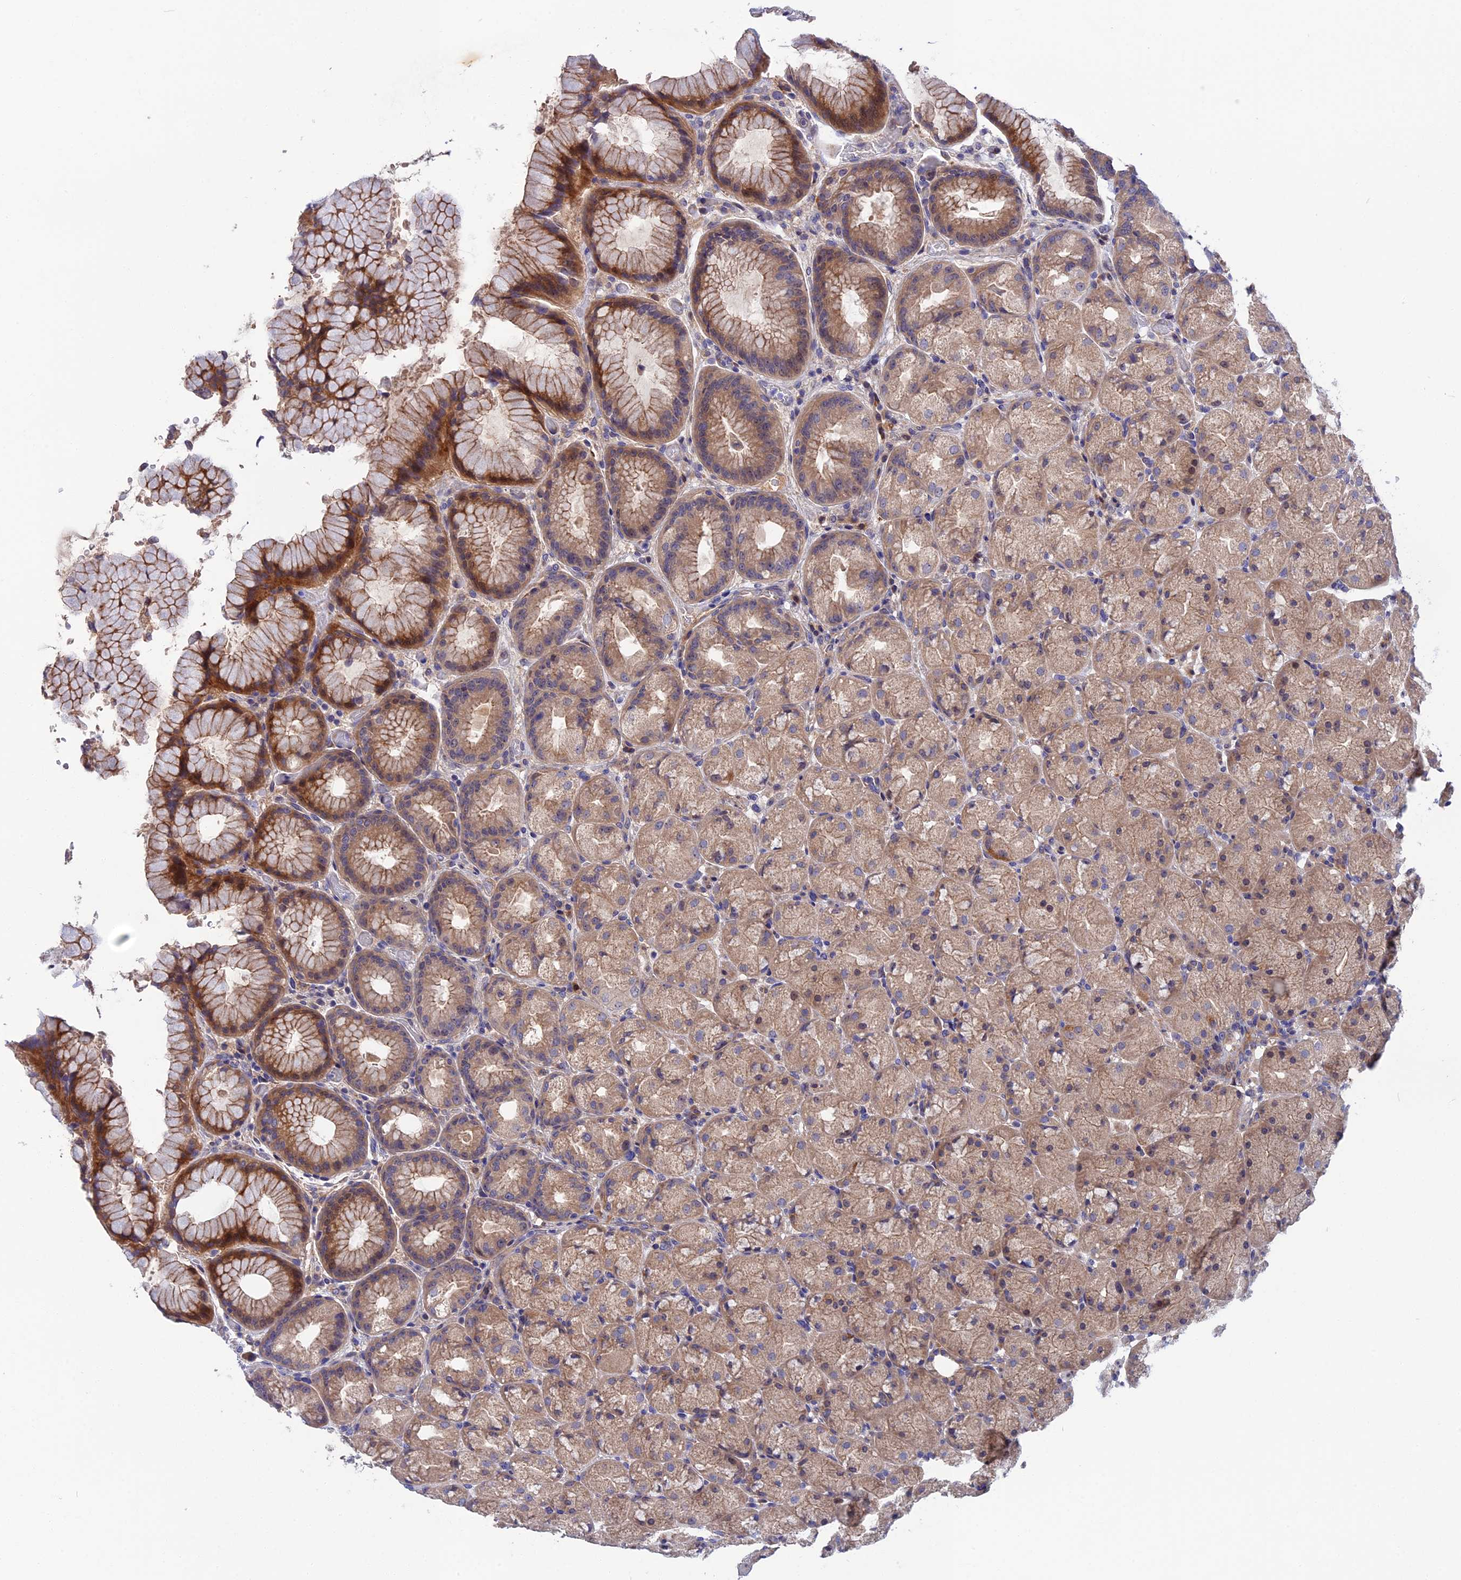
{"staining": {"intensity": "strong", "quantity": "25%-75%", "location": "cytoplasmic/membranous"}, "tissue": "stomach", "cell_type": "Glandular cells", "image_type": "normal", "snomed": [{"axis": "morphology", "description": "Normal tissue, NOS"}, {"axis": "topography", "description": "Stomach, upper"}, {"axis": "topography", "description": "Stomach"}], "caption": "Immunohistochemistry (IHC) of unremarkable human stomach reveals high levels of strong cytoplasmic/membranous staining in about 25%-75% of glandular cells. (DAB = brown stain, brightfield microscopy at high magnification).", "gene": "CRACD", "patient": {"sex": "male", "age": 48}}